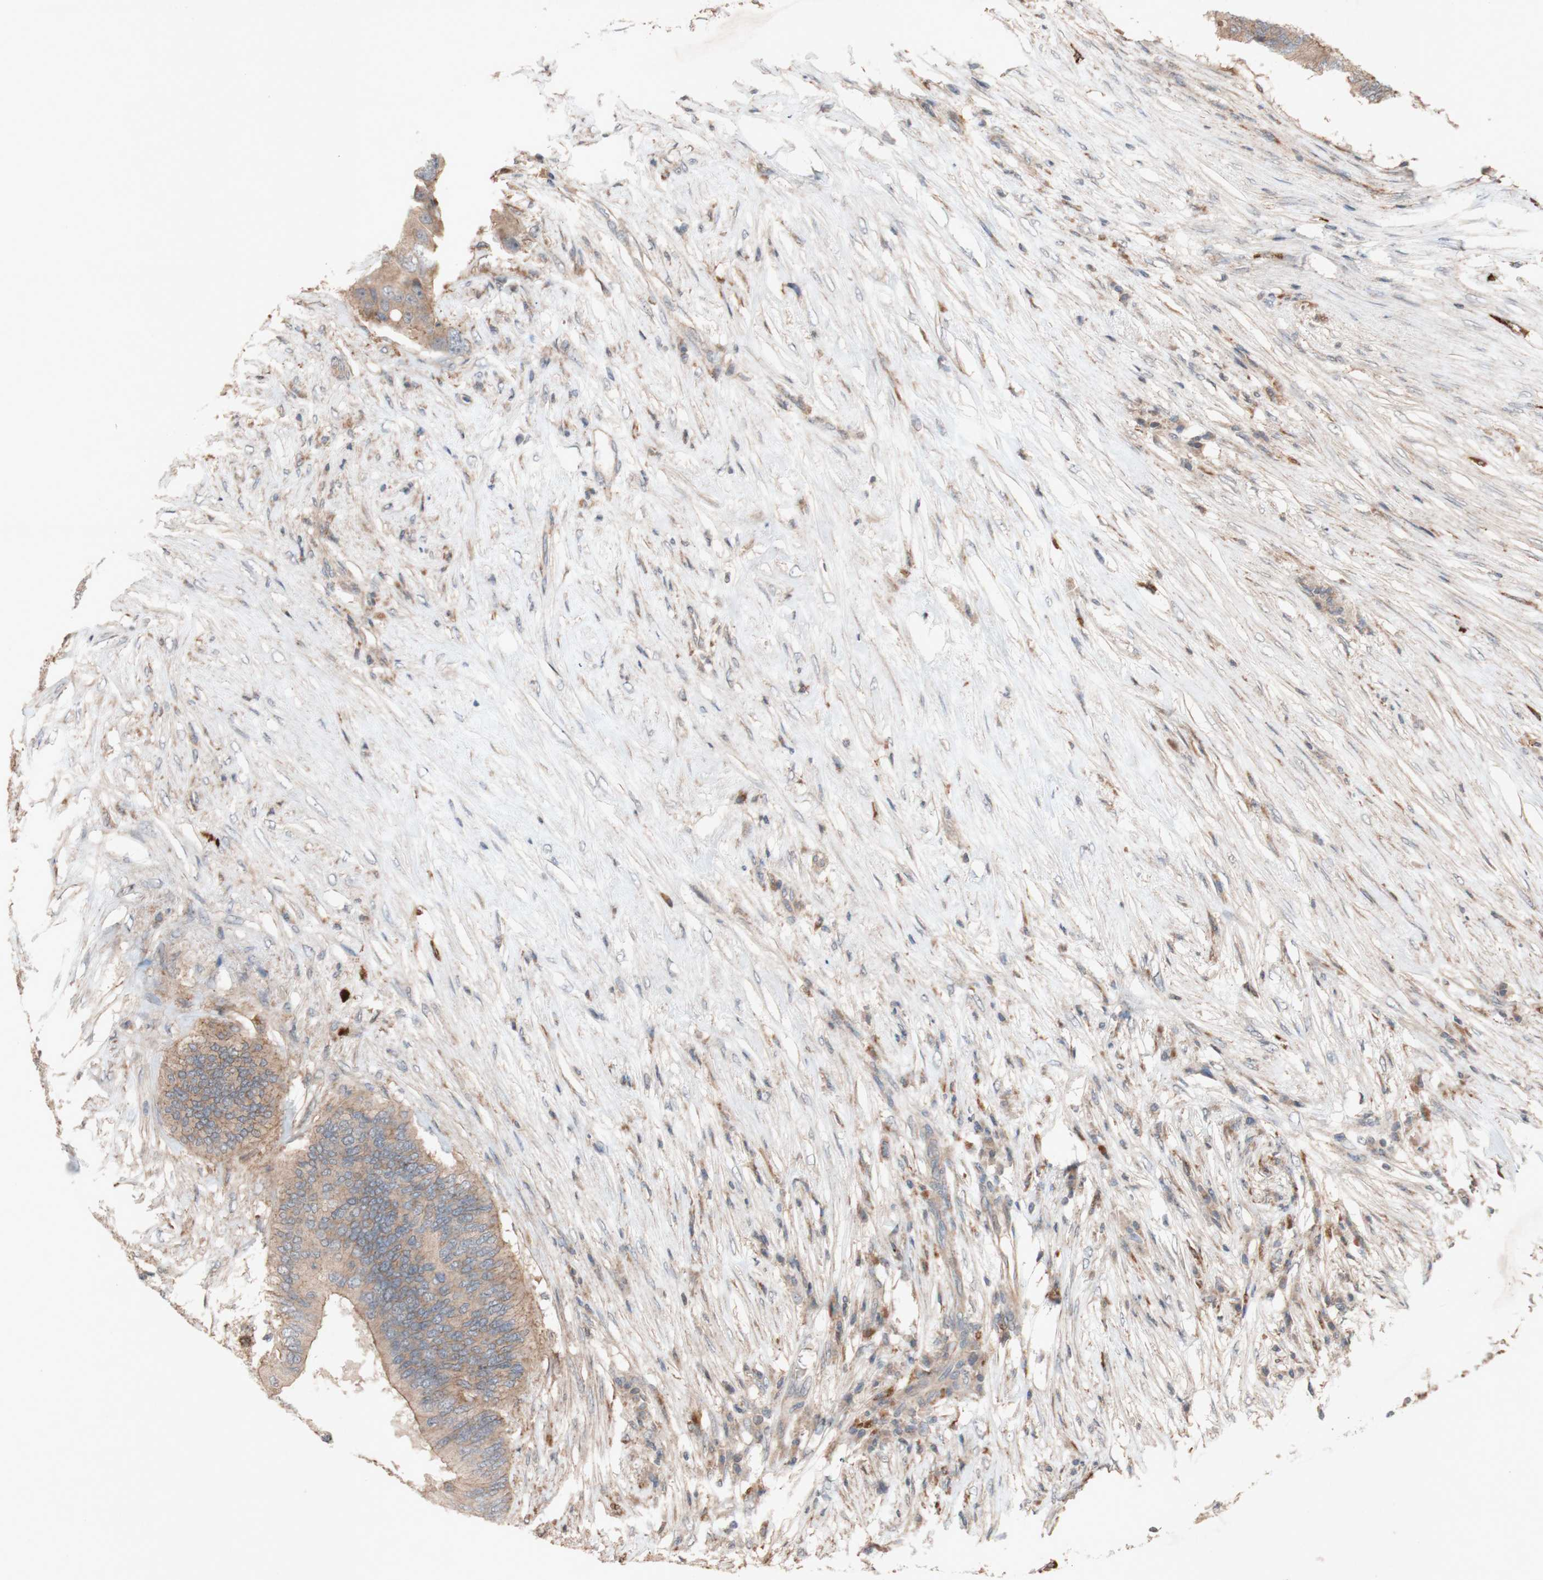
{"staining": {"intensity": "weak", "quantity": ">75%", "location": "cytoplasmic/membranous"}, "tissue": "colorectal cancer", "cell_type": "Tumor cells", "image_type": "cancer", "snomed": [{"axis": "morphology", "description": "Adenocarcinoma, NOS"}, {"axis": "topography", "description": "Colon"}], "caption": "DAB immunohistochemical staining of colorectal cancer shows weak cytoplasmic/membranous protein staining in approximately >75% of tumor cells.", "gene": "ATP6V1F", "patient": {"sex": "male", "age": 71}}